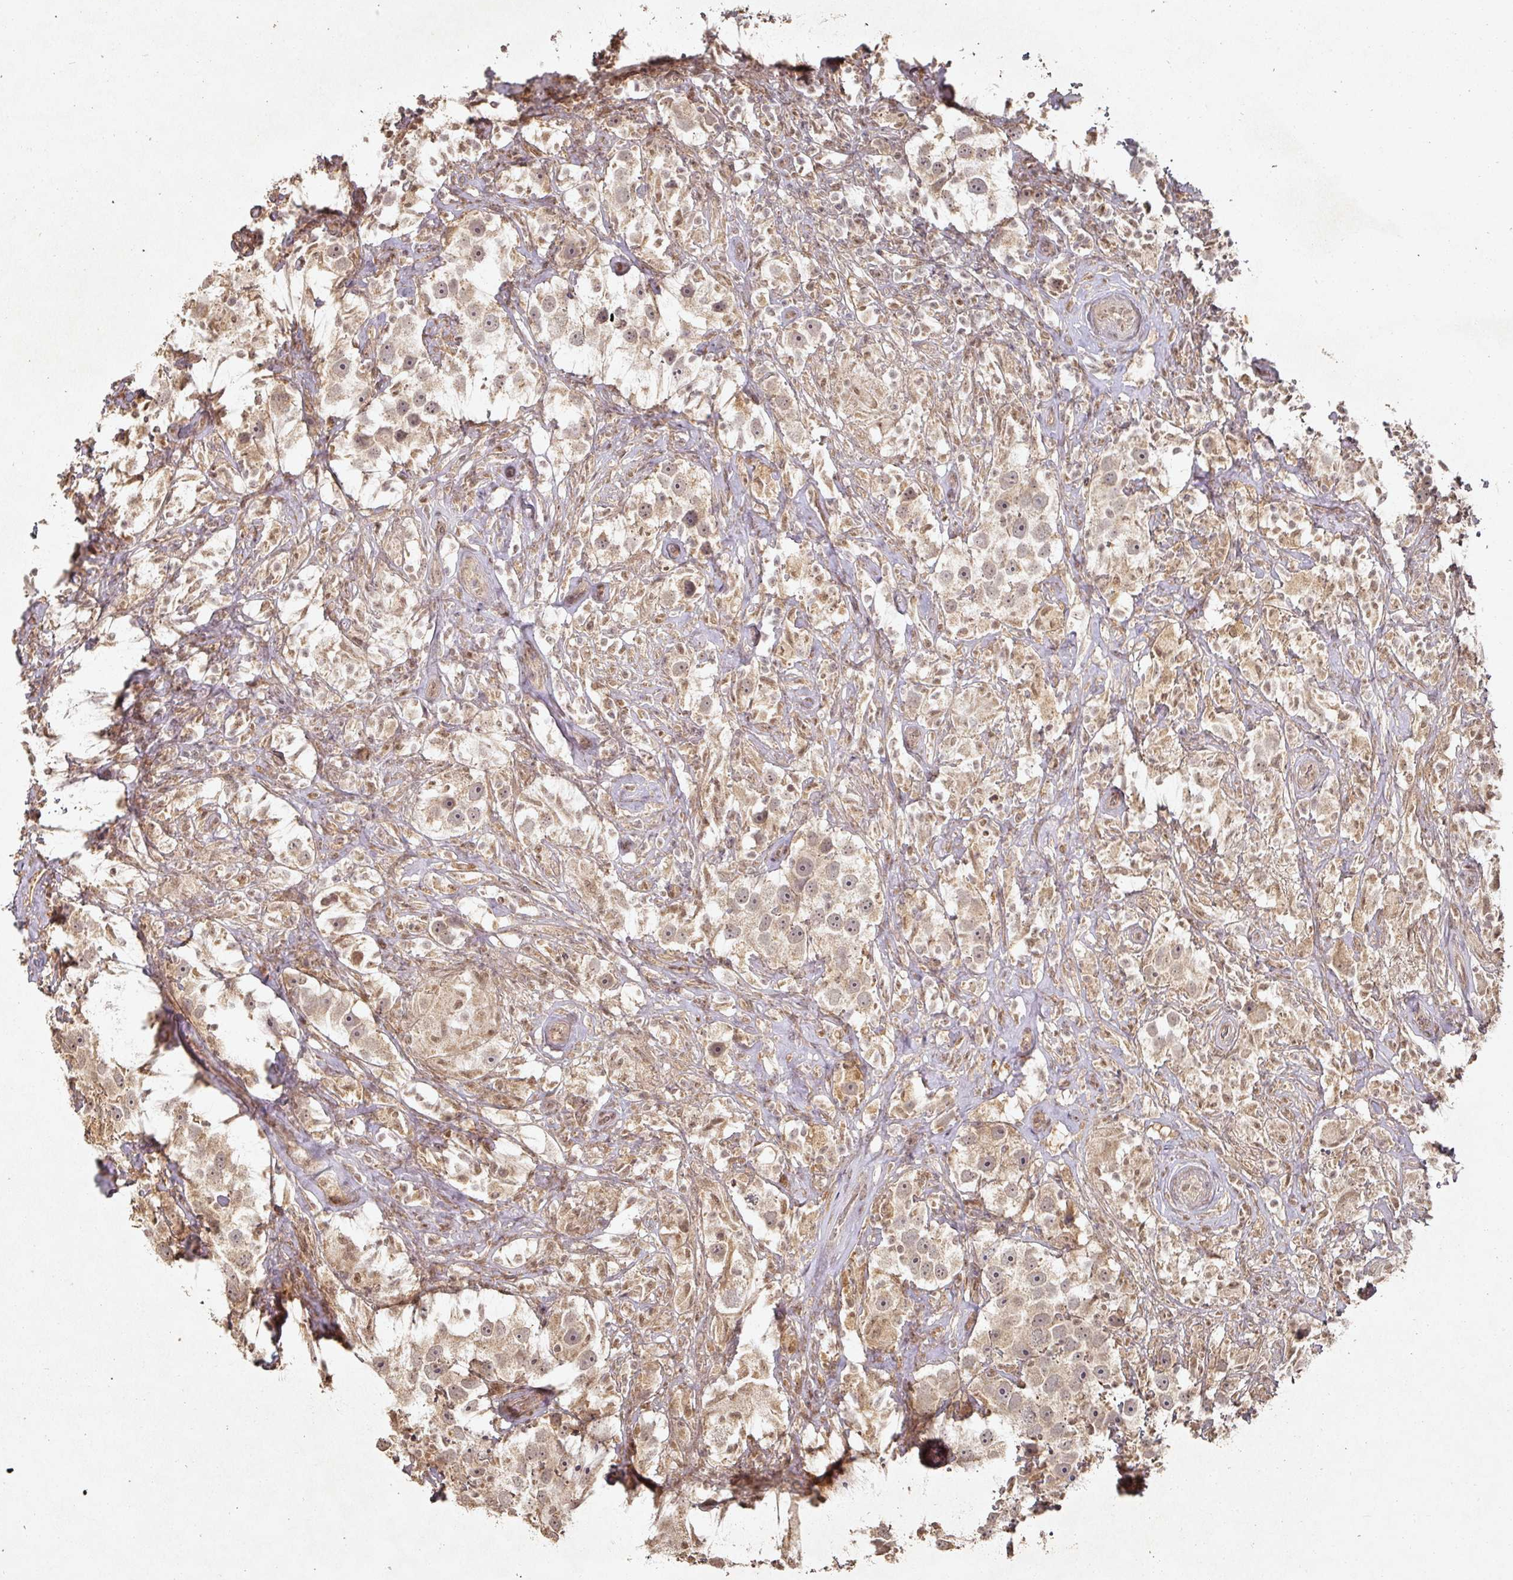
{"staining": {"intensity": "moderate", "quantity": ">75%", "location": "cytoplasmic/membranous,nuclear"}, "tissue": "testis cancer", "cell_type": "Tumor cells", "image_type": "cancer", "snomed": [{"axis": "morphology", "description": "Seminoma, NOS"}, {"axis": "topography", "description": "Testis"}], "caption": "There is medium levels of moderate cytoplasmic/membranous and nuclear staining in tumor cells of testis cancer (seminoma), as demonstrated by immunohistochemical staining (brown color).", "gene": "CAPN5", "patient": {"sex": "male", "age": 49}}